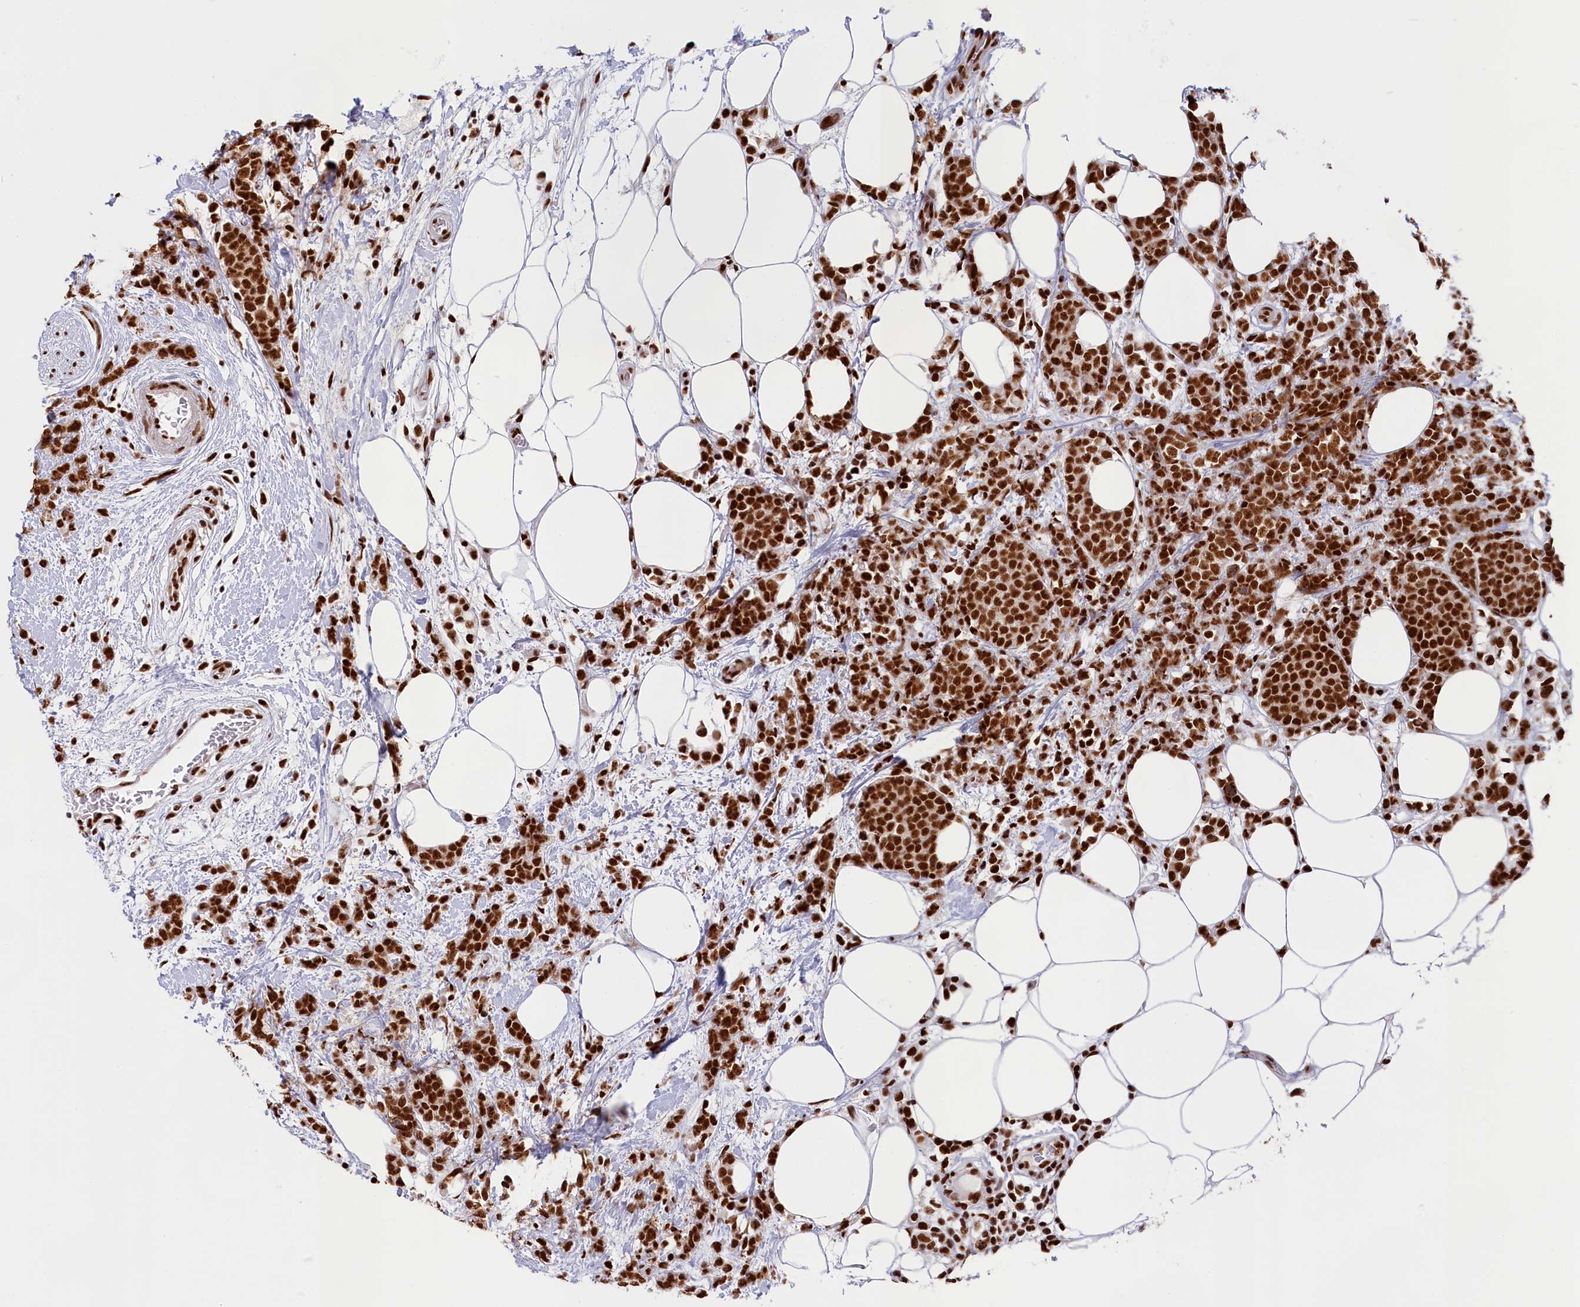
{"staining": {"intensity": "strong", "quantity": ">75%", "location": "nuclear"}, "tissue": "breast cancer", "cell_type": "Tumor cells", "image_type": "cancer", "snomed": [{"axis": "morphology", "description": "Lobular carcinoma"}, {"axis": "topography", "description": "Breast"}], "caption": "Strong nuclear expression for a protein is seen in approximately >75% of tumor cells of lobular carcinoma (breast) using IHC.", "gene": "SNRNP70", "patient": {"sex": "female", "age": 58}}